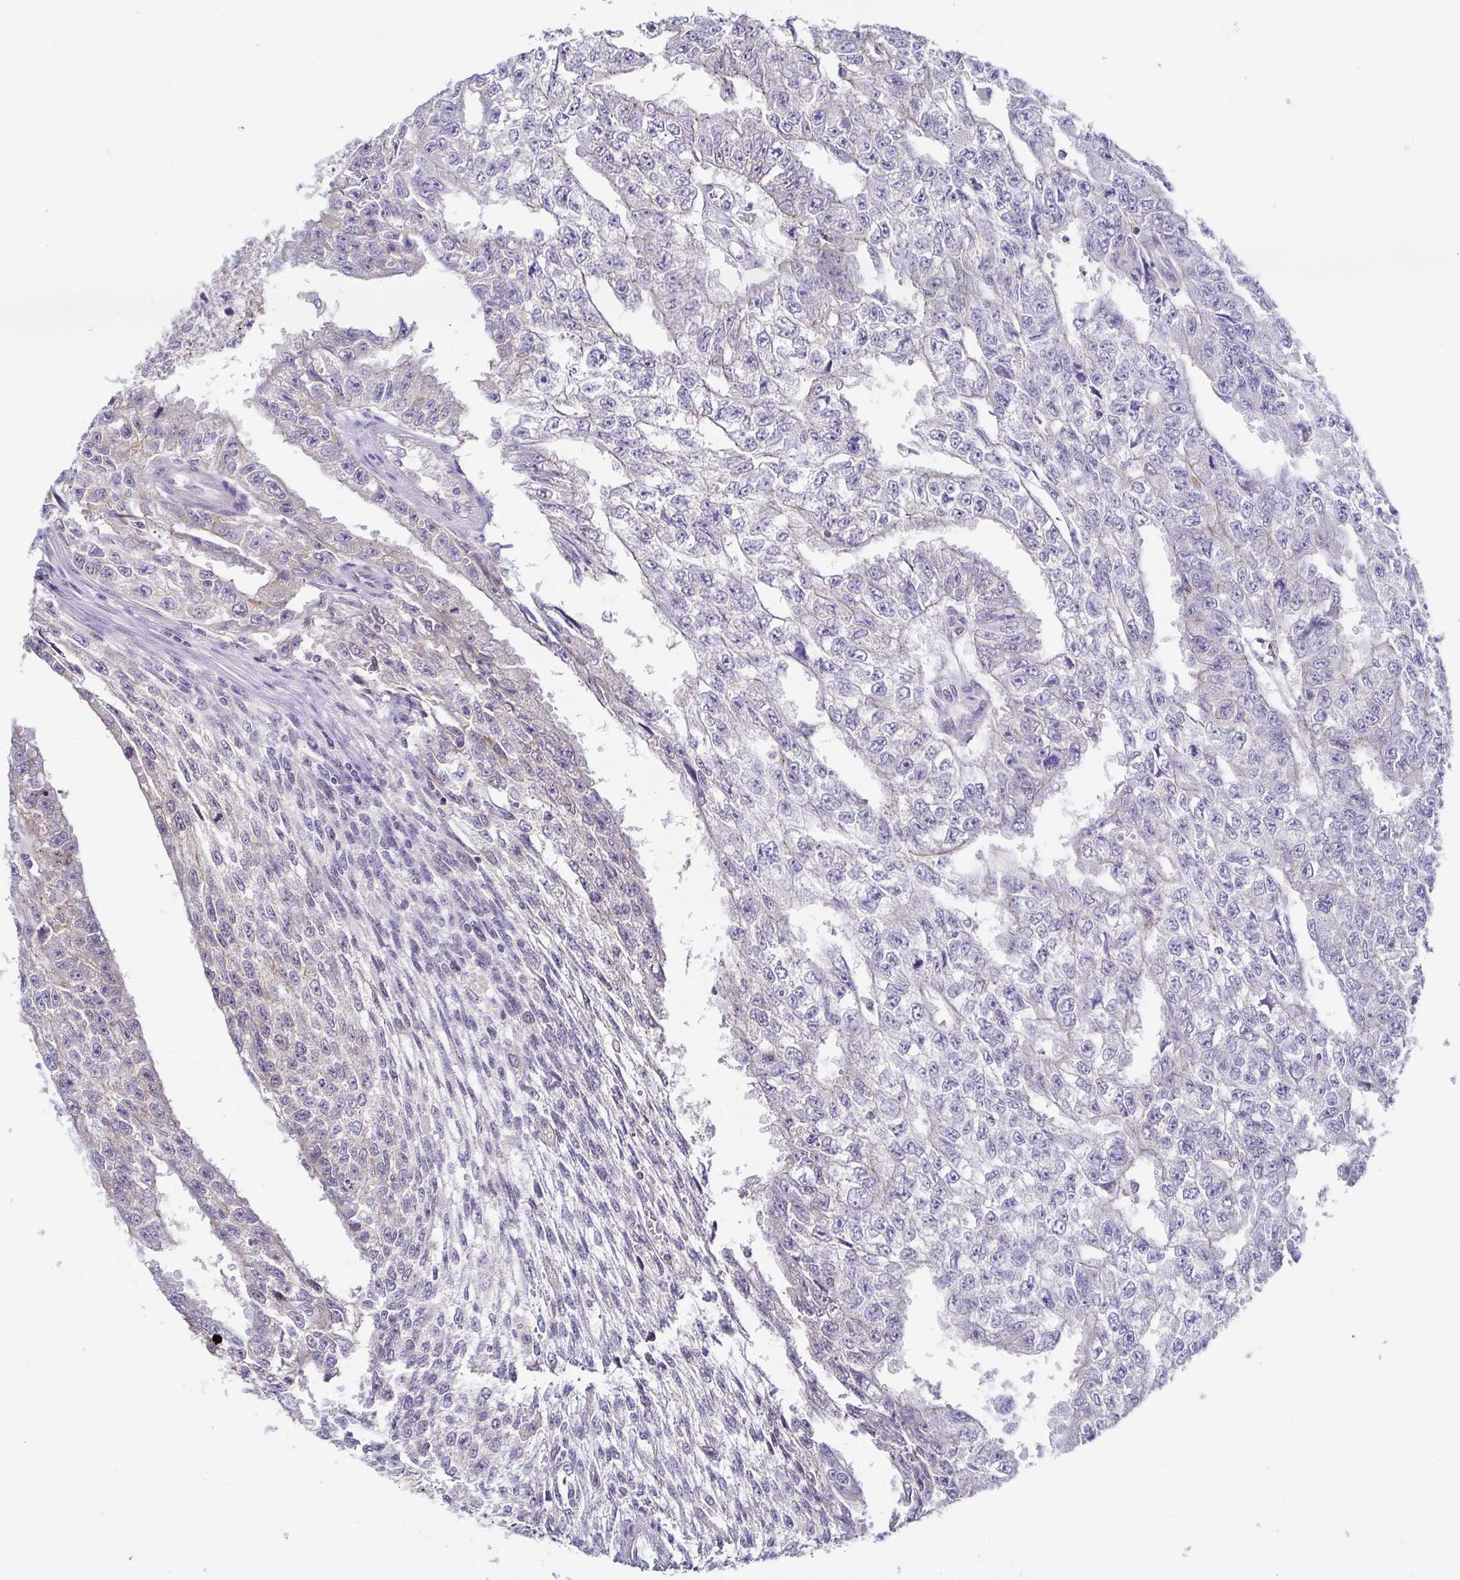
{"staining": {"intensity": "negative", "quantity": "none", "location": "none"}, "tissue": "testis cancer", "cell_type": "Tumor cells", "image_type": "cancer", "snomed": [{"axis": "morphology", "description": "Carcinoma, Embryonal, NOS"}, {"axis": "morphology", "description": "Teratoma, malignant, NOS"}, {"axis": "topography", "description": "Testis"}], "caption": "There is no significant staining in tumor cells of testis teratoma (malignant). Brightfield microscopy of immunohistochemistry stained with DAB (brown) and hematoxylin (blue), captured at high magnification.", "gene": "PIWIL3", "patient": {"sex": "male", "age": 24}}